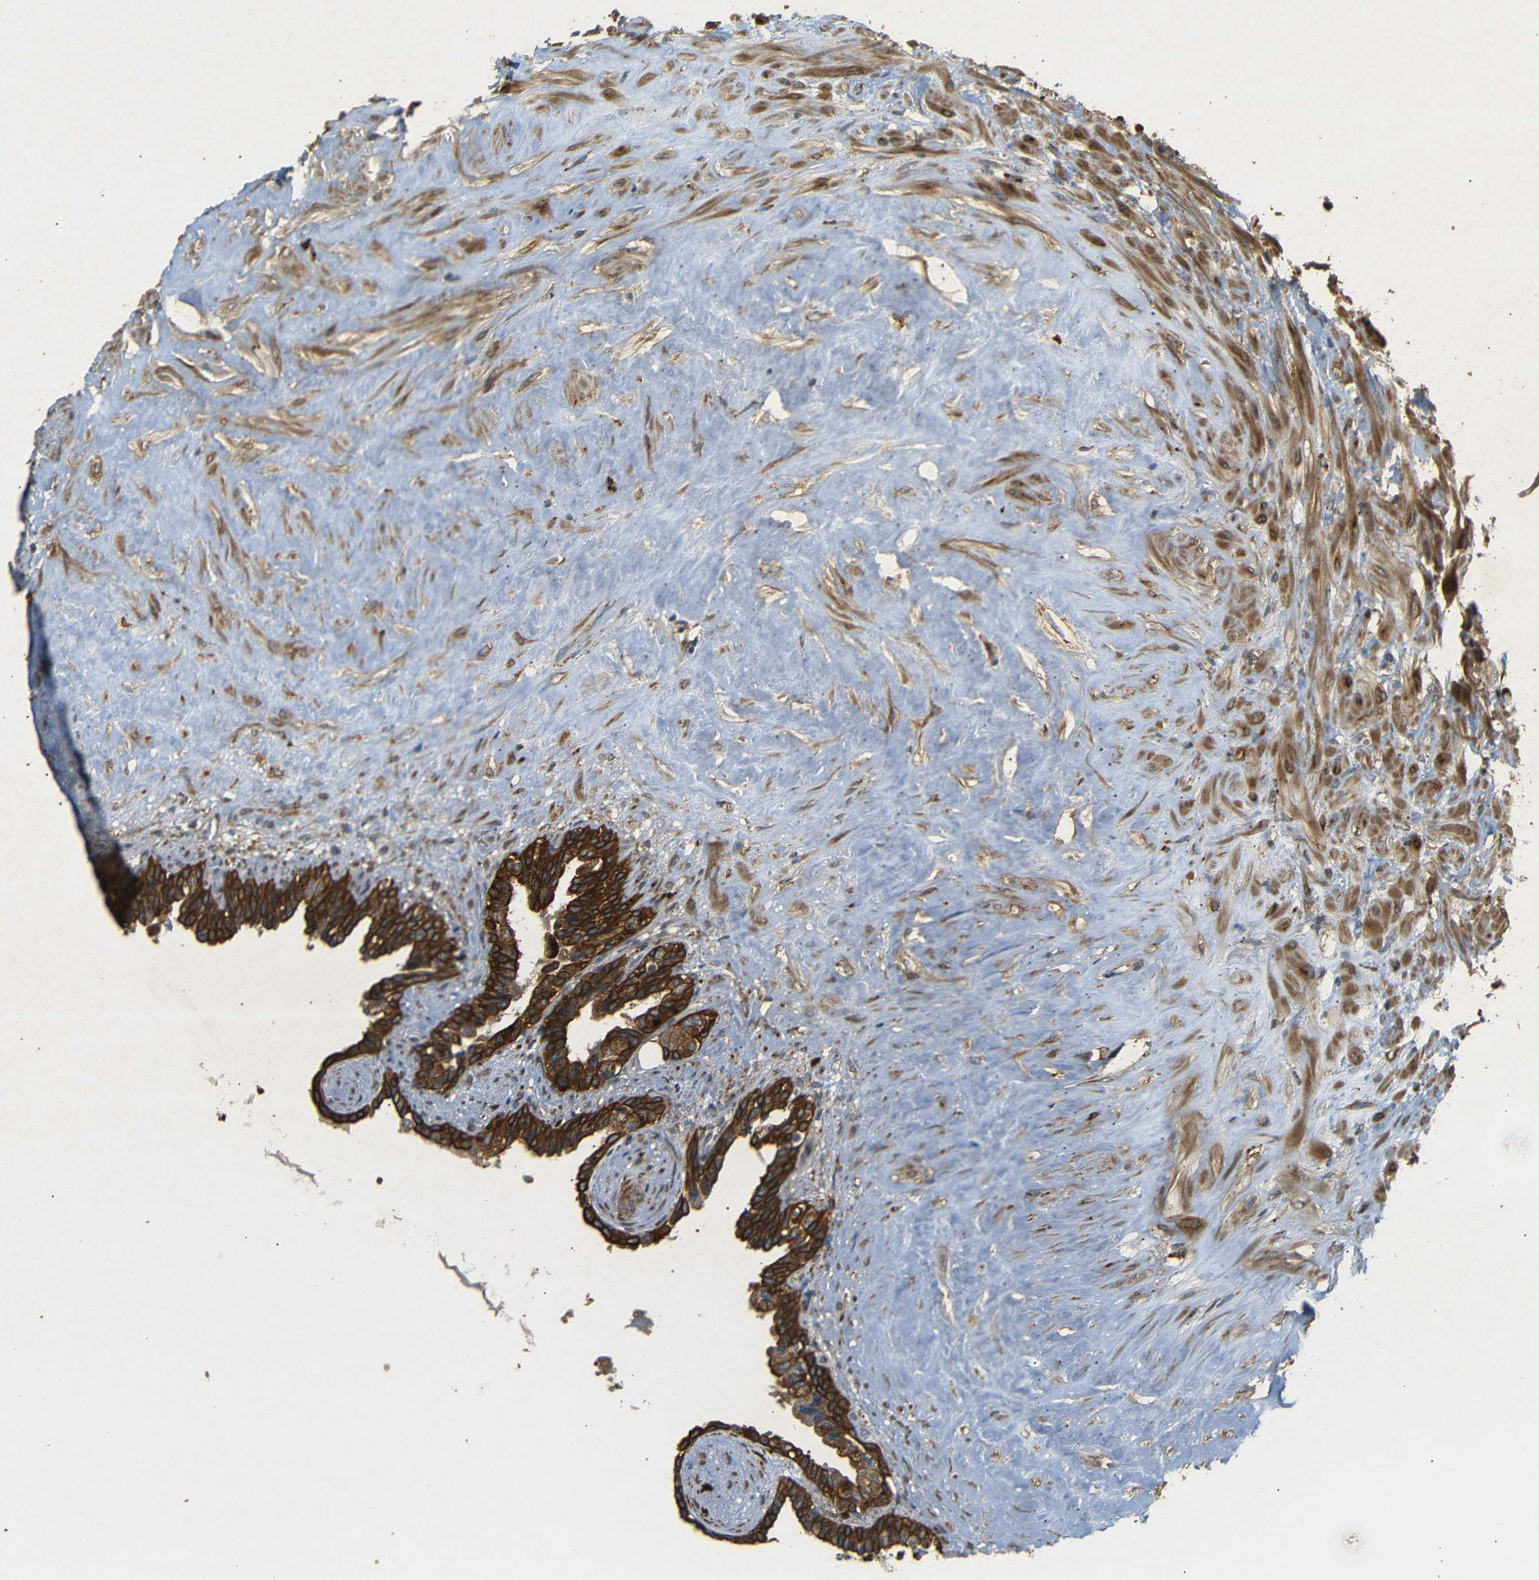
{"staining": {"intensity": "strong", "quantity": ">75%", "location": "cytoplasmic/membranous"}, "tissue": "seminal vesicle", "cell_type": "Glandular cells", "image_type": "normal", "snomed": [{"axis": "morphology", "description": "Normal tissue, NOS"}, {"axis": "topography", "description": "Seminal veicle"}], "caption": "A high amount of strong cytoplasmic/membranous expression is identified in about >75% of glandular cells in normal seminal vesicle. (Brightfield microscopy of DAB IHC at high magnification).", "gene": "BTF3", "patient": {"sex": "male", "age": 63}}